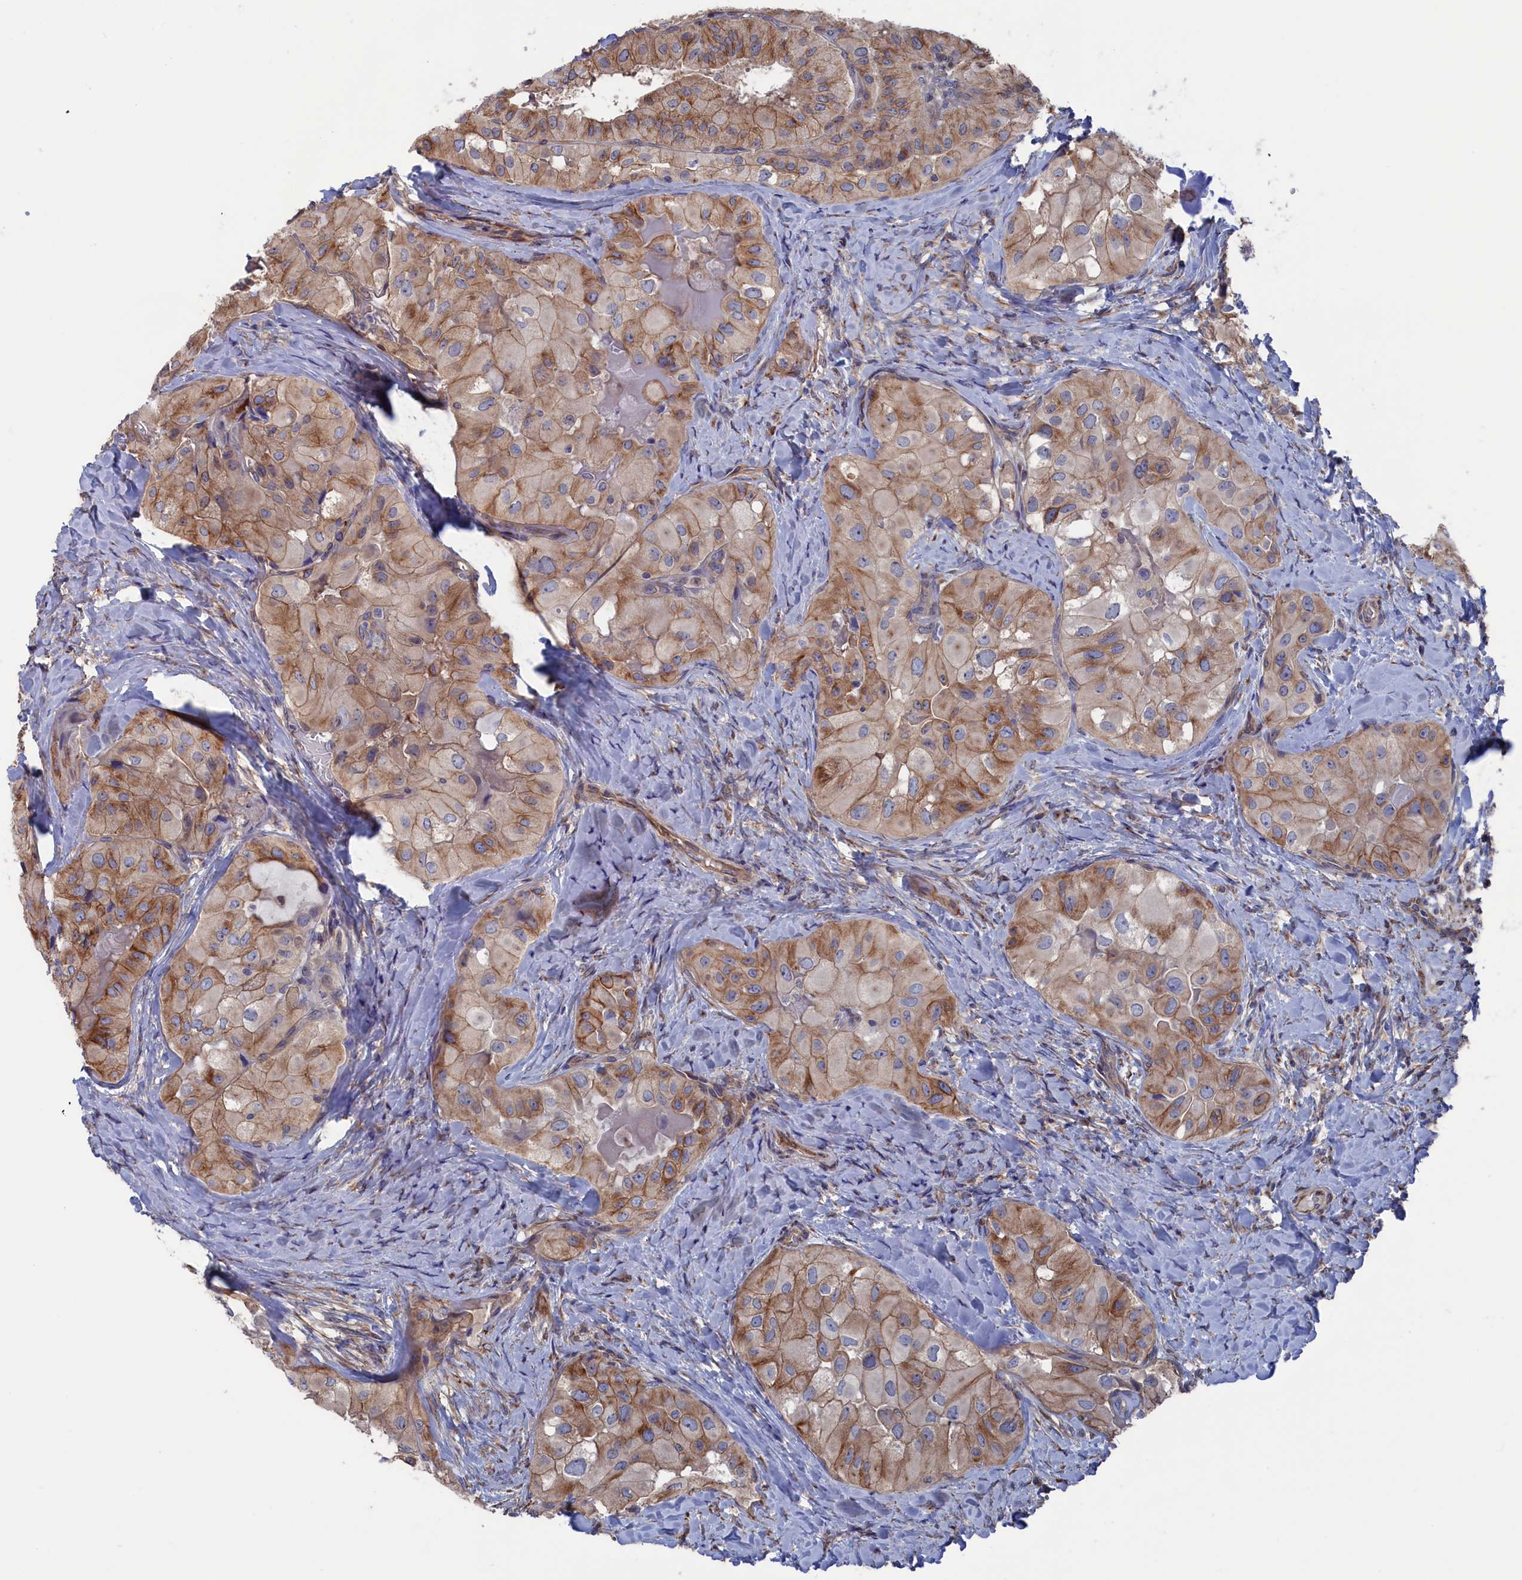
{"staining": {"intensity": "moderate", "quantity": "25%-75%", "location": "cytoplasmic/membranous"}, "tissue": "thyroid cancer", "cell_type": "Tumor cells", "image_type": "cancer", "snomed": [{"axis": "morphology", "description": "Normal tissue, NOS"}, {"axis": "morphology", "description": "Papillary adenocarcinoma, NOS"}, {"axis": "topography", "description": "Thyroid gland"}], "caption": "Protein staining of thyroid cancer tissue shows moderate cytoplasmic/membranous staining in approximately 25%-75% of tumor cells.", "gene": "NUTF2", "patient": {"sex": "female", "age": 59}}